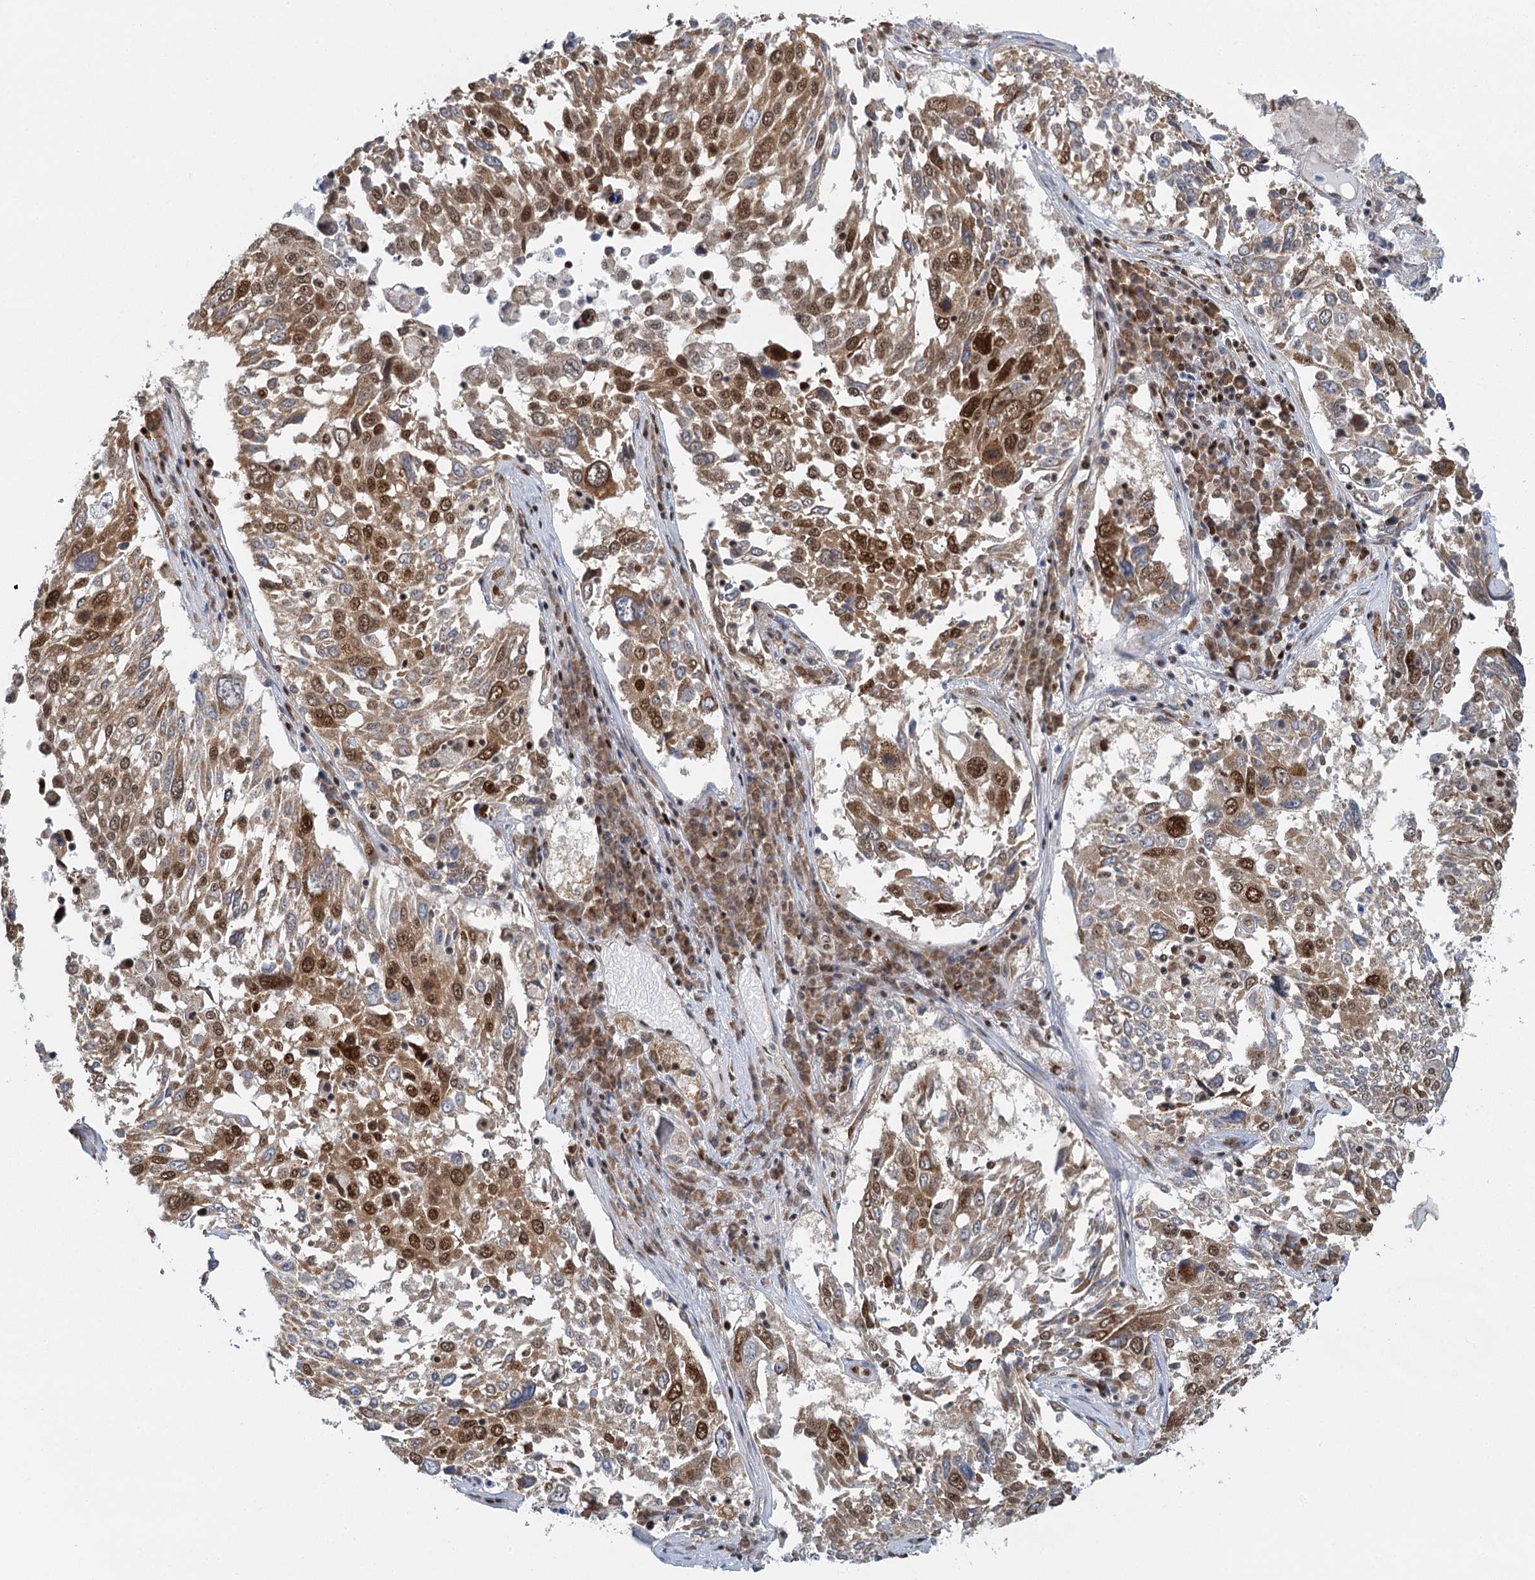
{"staining": {"intensity": "strong", "quantity": ">75%", "location": "cytoplasmic/membranous,nuclear"}, "tissue": "lung cancer", "cell_type": "Tumor cells", "image_type": "cancer", "snomed": [{"axis": "morphology", "description": "Squamous cell carcinoma, NOS"}, {"axis": "topography", "description": "Lung"}], "caption": "This is a photomicrograph of immunohistochemistry (IHC) staining of lung squamous cell carcinoma, which shows strong positivity in the cytoplasmic/membranous and nuclear of tumor cells.", "gene": "GPATCH11", "patient": {"sex": "male", "age": 65}}